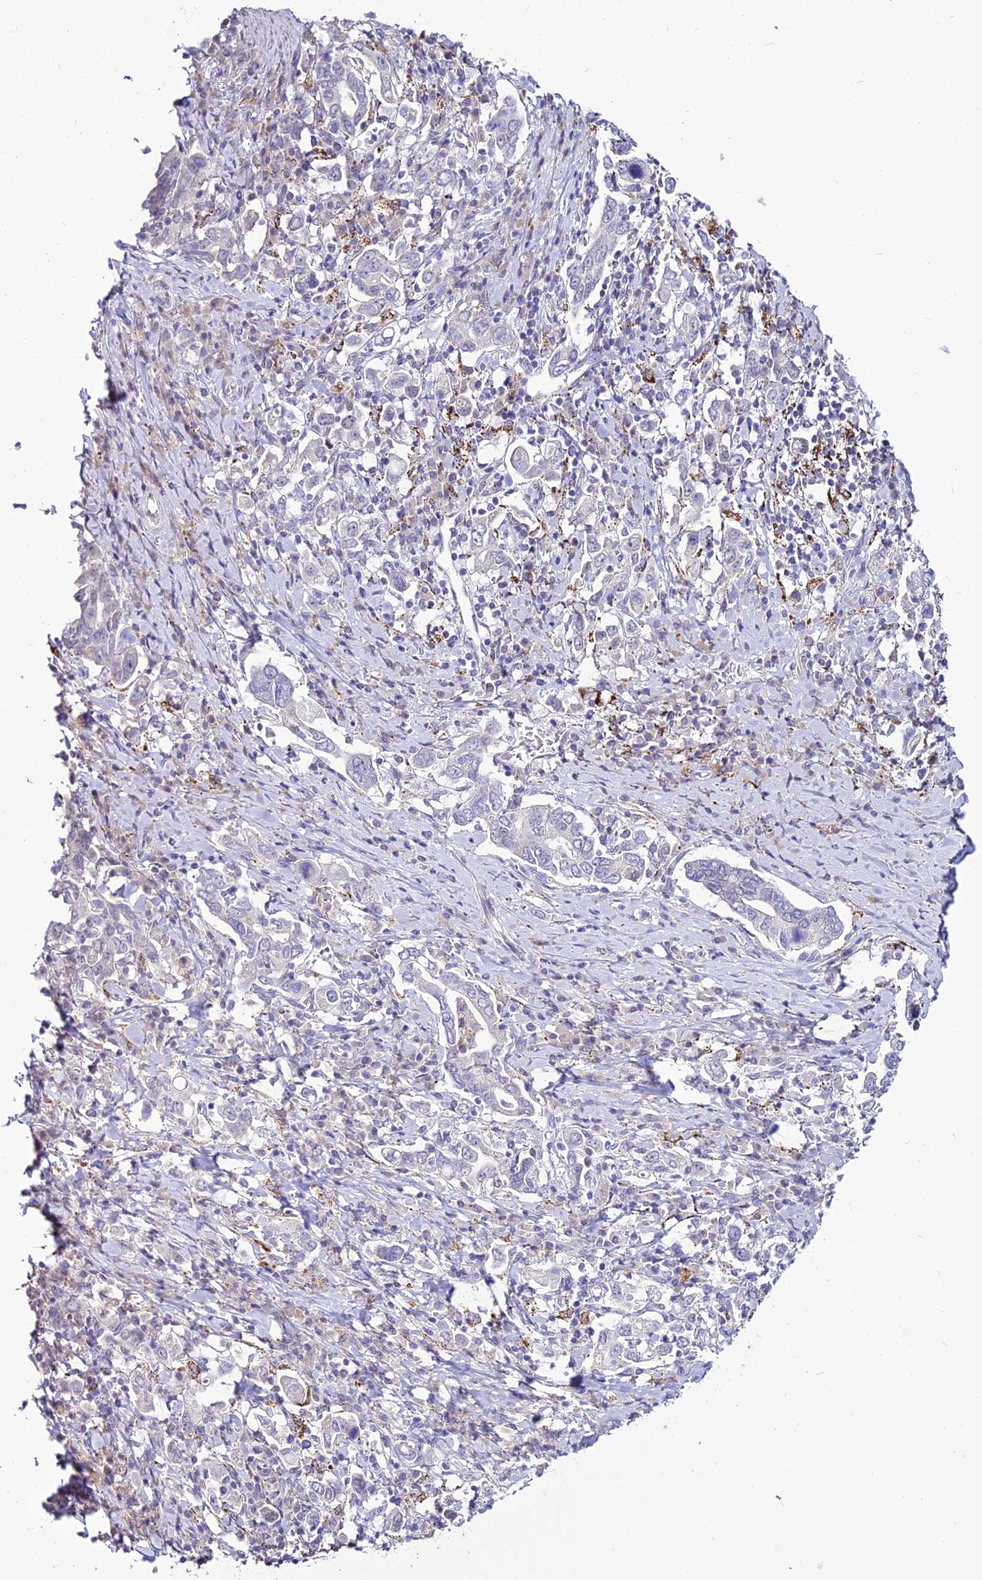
{"staining": {"intensity": "negative", "quantity": "none", "location": "none"}, "tissue": "stomach cancer", "cell_type": "Tumor cells", "image_type": "cancer", "snomed": [{"axis": "morphology", "description": "Adenocarcinoma, NOS"}, {"axis": "topography", "description": "Stomach, upper"}, {"axis": "topography", "description": "Stomach"}], "caption": "An immunohistochemistry (IHC) image of adenocarcinoma (stomach) is shown. There is no staining in tumor cells of adenocarcinoma (stomach). The staining is performed using DAB (3,3'-diaminobenzidine) brown chromogen with nuclei counter-stained in using hematoxylin.", "gene": "C6orf163", "patient": {"sex": "male", "age": 62}}